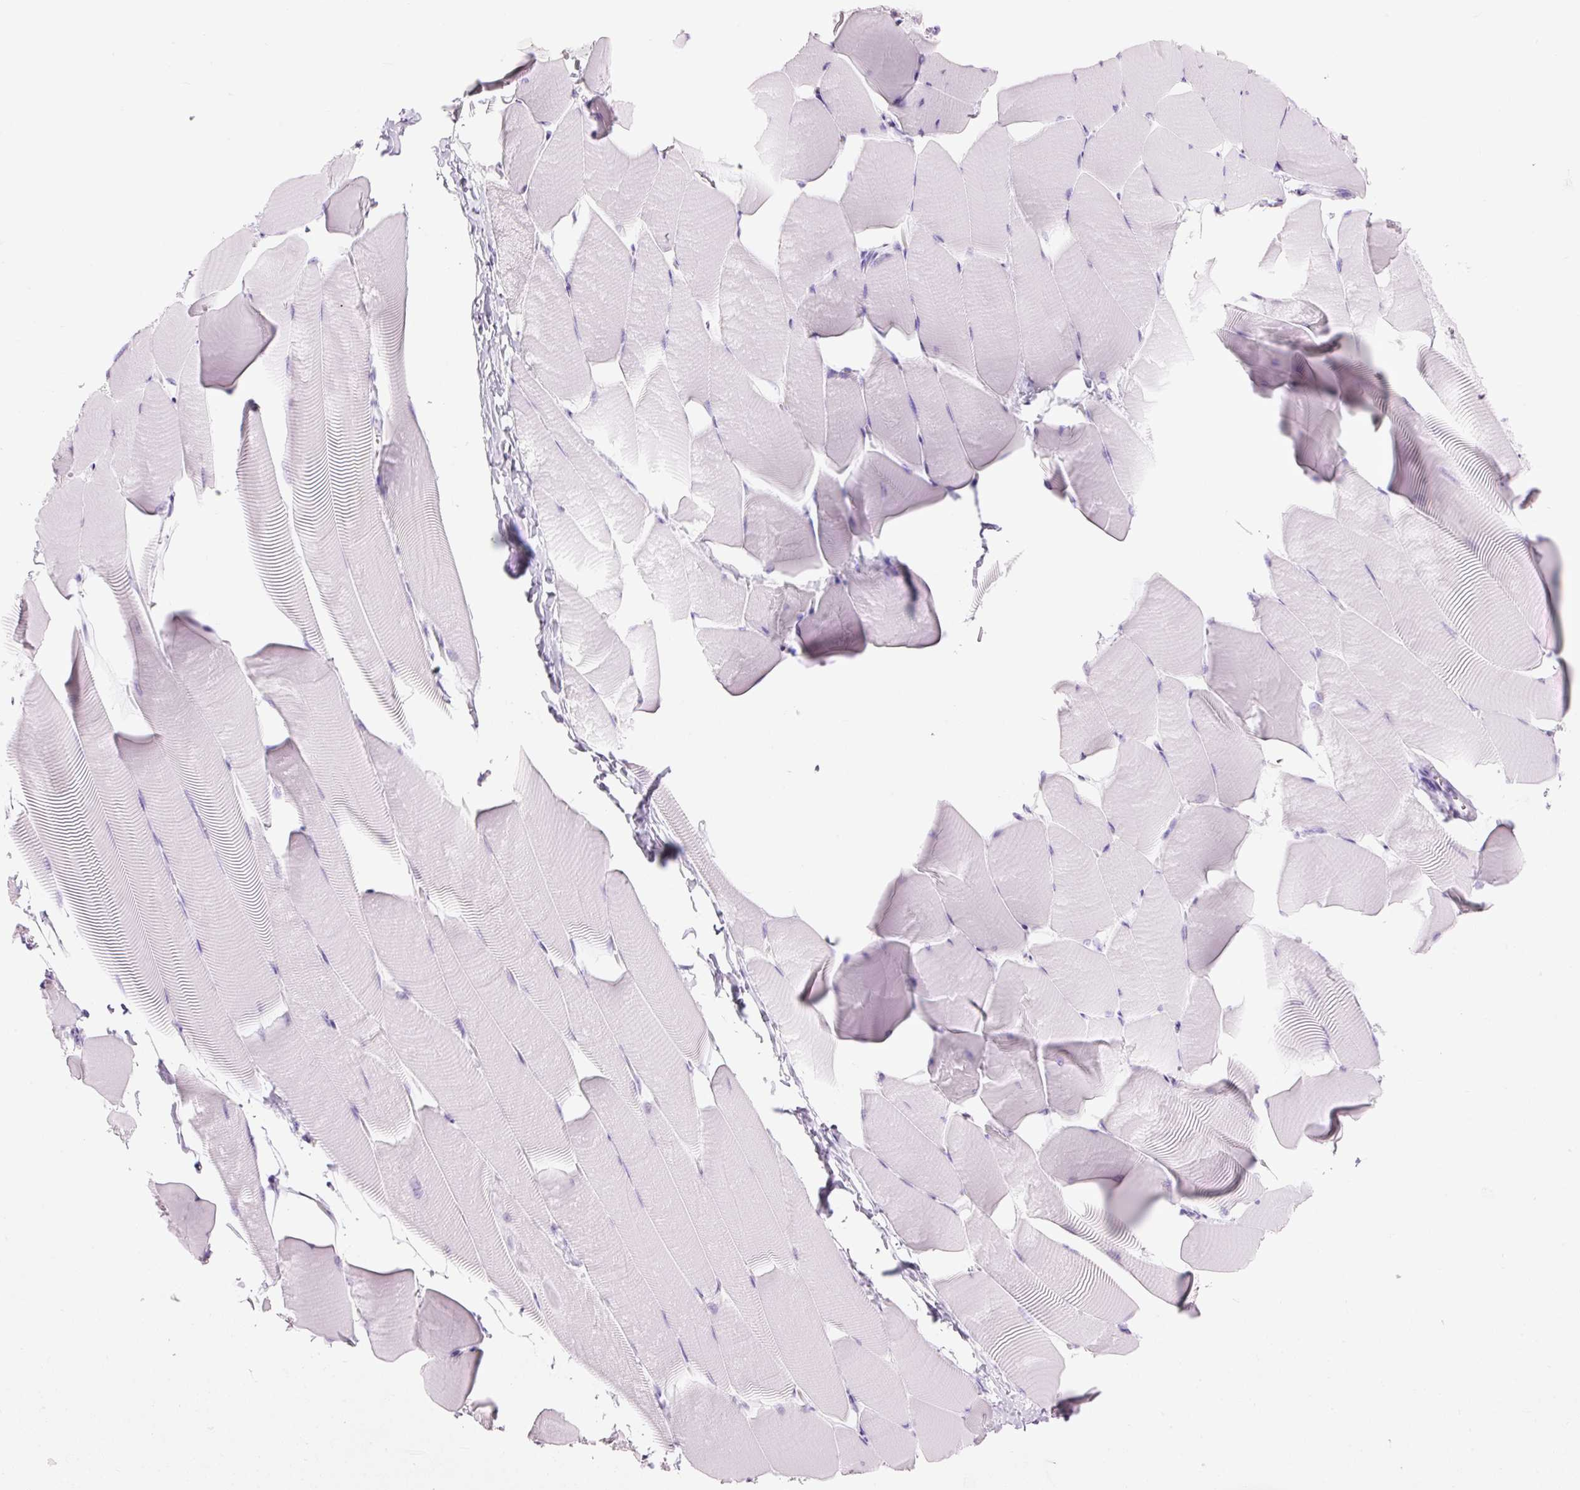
{"staining": {"intensity": "negative", "quantity": "none", "location": "none"}, "tissue": "skeletal muscle", "cell_type": "Myocytes", "image_type": "normal", "snomed": [{"axis": "morphology", "description": "Normal tissue, NOS"}, {"axis": "topography", "description": "Skeletal muscle"}], "caption": "Myocytes show no significant staining in unremarkable skeletal muscle. (DAB (3,3'-diaminobenzidine) immunohistochemistry visualized using brightfield microscopy, high magnification).", "gene": "LYZ", "patient": {"sex": "male", "age": 25}}